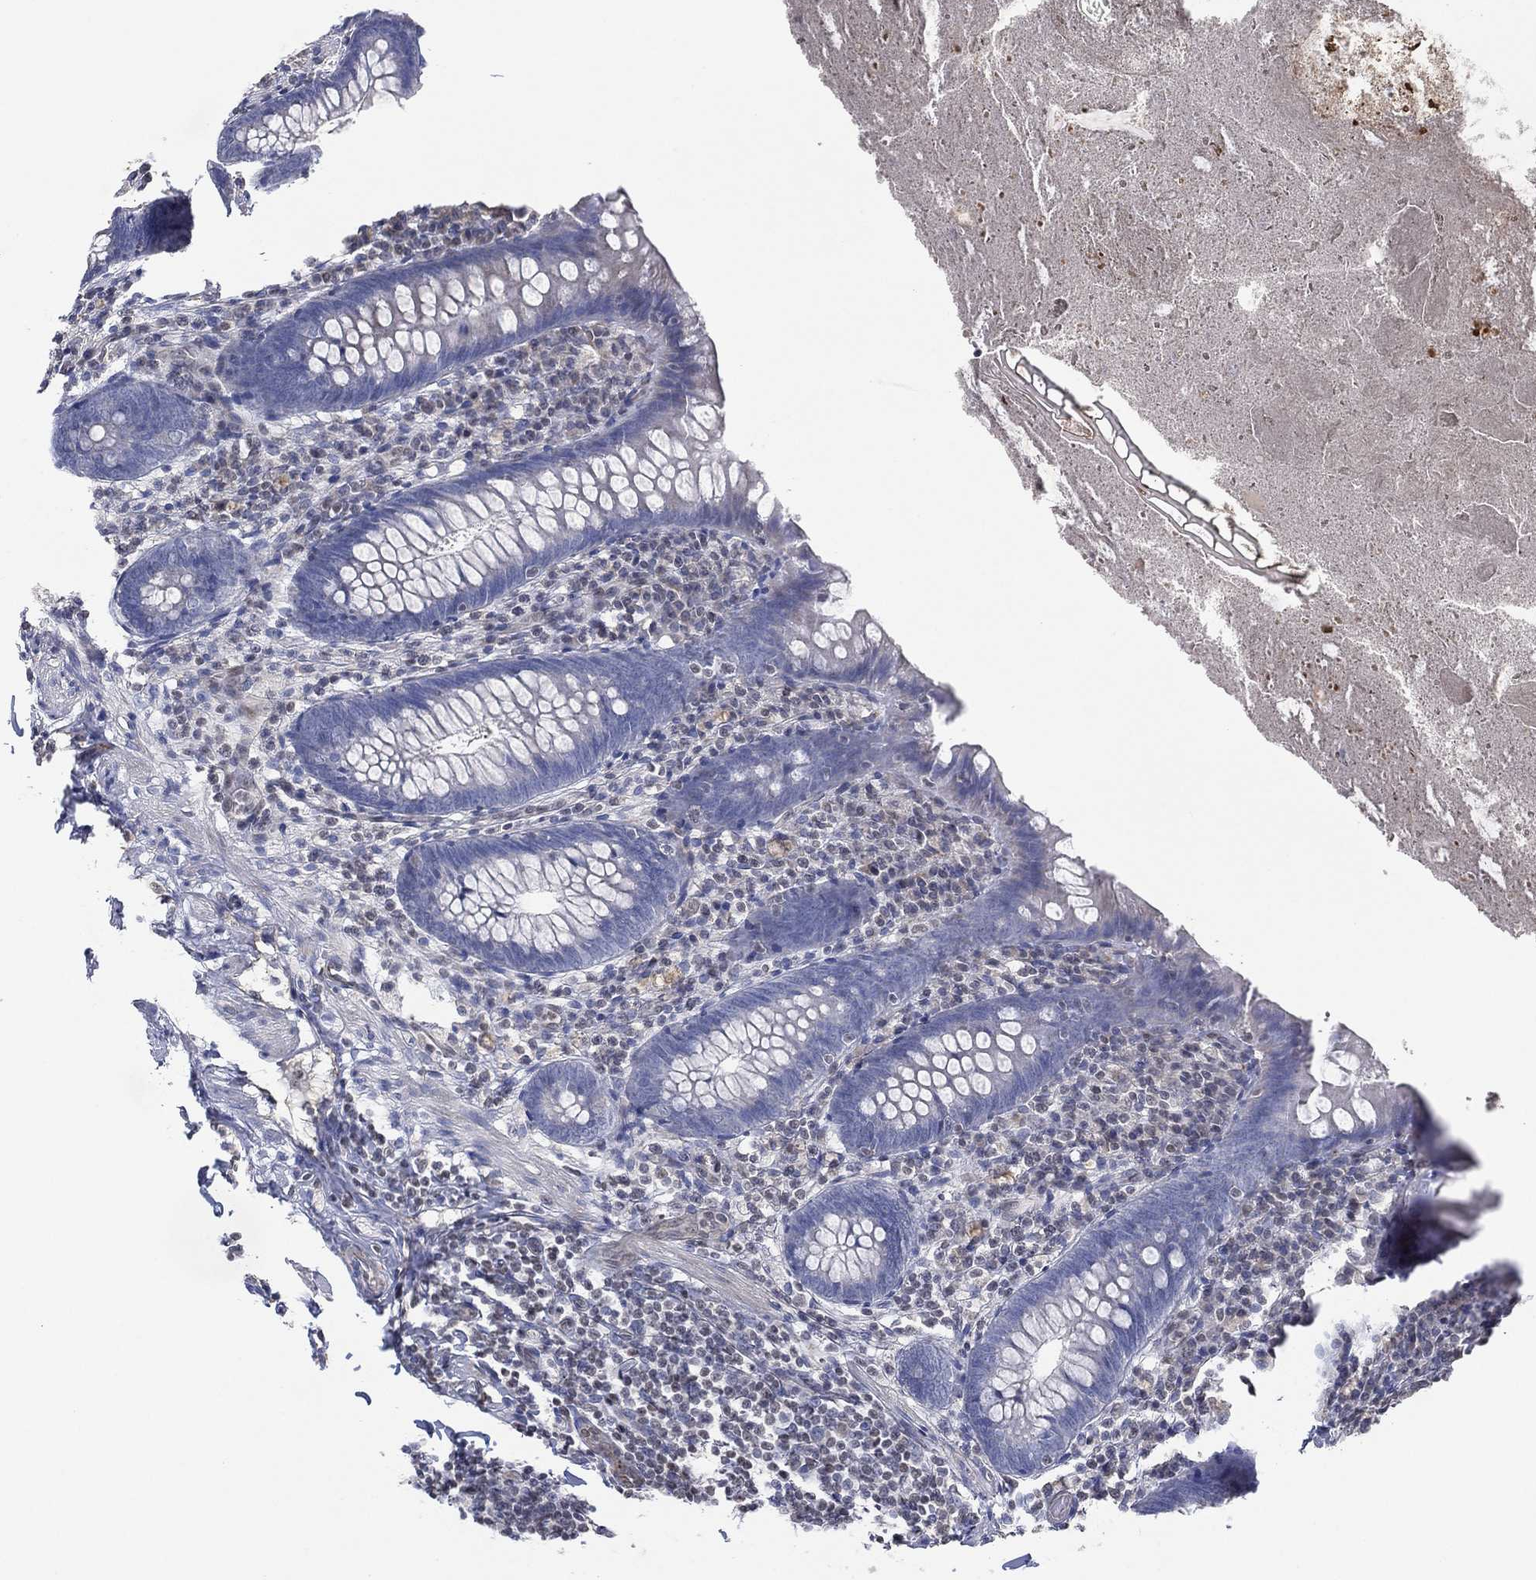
{"staining": {"intensity": "negative", "quantity": "none", "location": "none"}, "tissue": "appendix", "cell_type": "Glandular cells", "image_type": "normal", "snomed": [{"axis": "morphology", "description": "Normal tissue, NOS"}, {"axis": "topography", "description": "Appendix"}], "caption": "DAB (3,3'-diaminobenzidine) immunohistochemical staining of unremarkable human appendix reveals no significant expression in glandular cells.", "gene": "FLI1", "patient": {"sex": "male", "age": 47}}